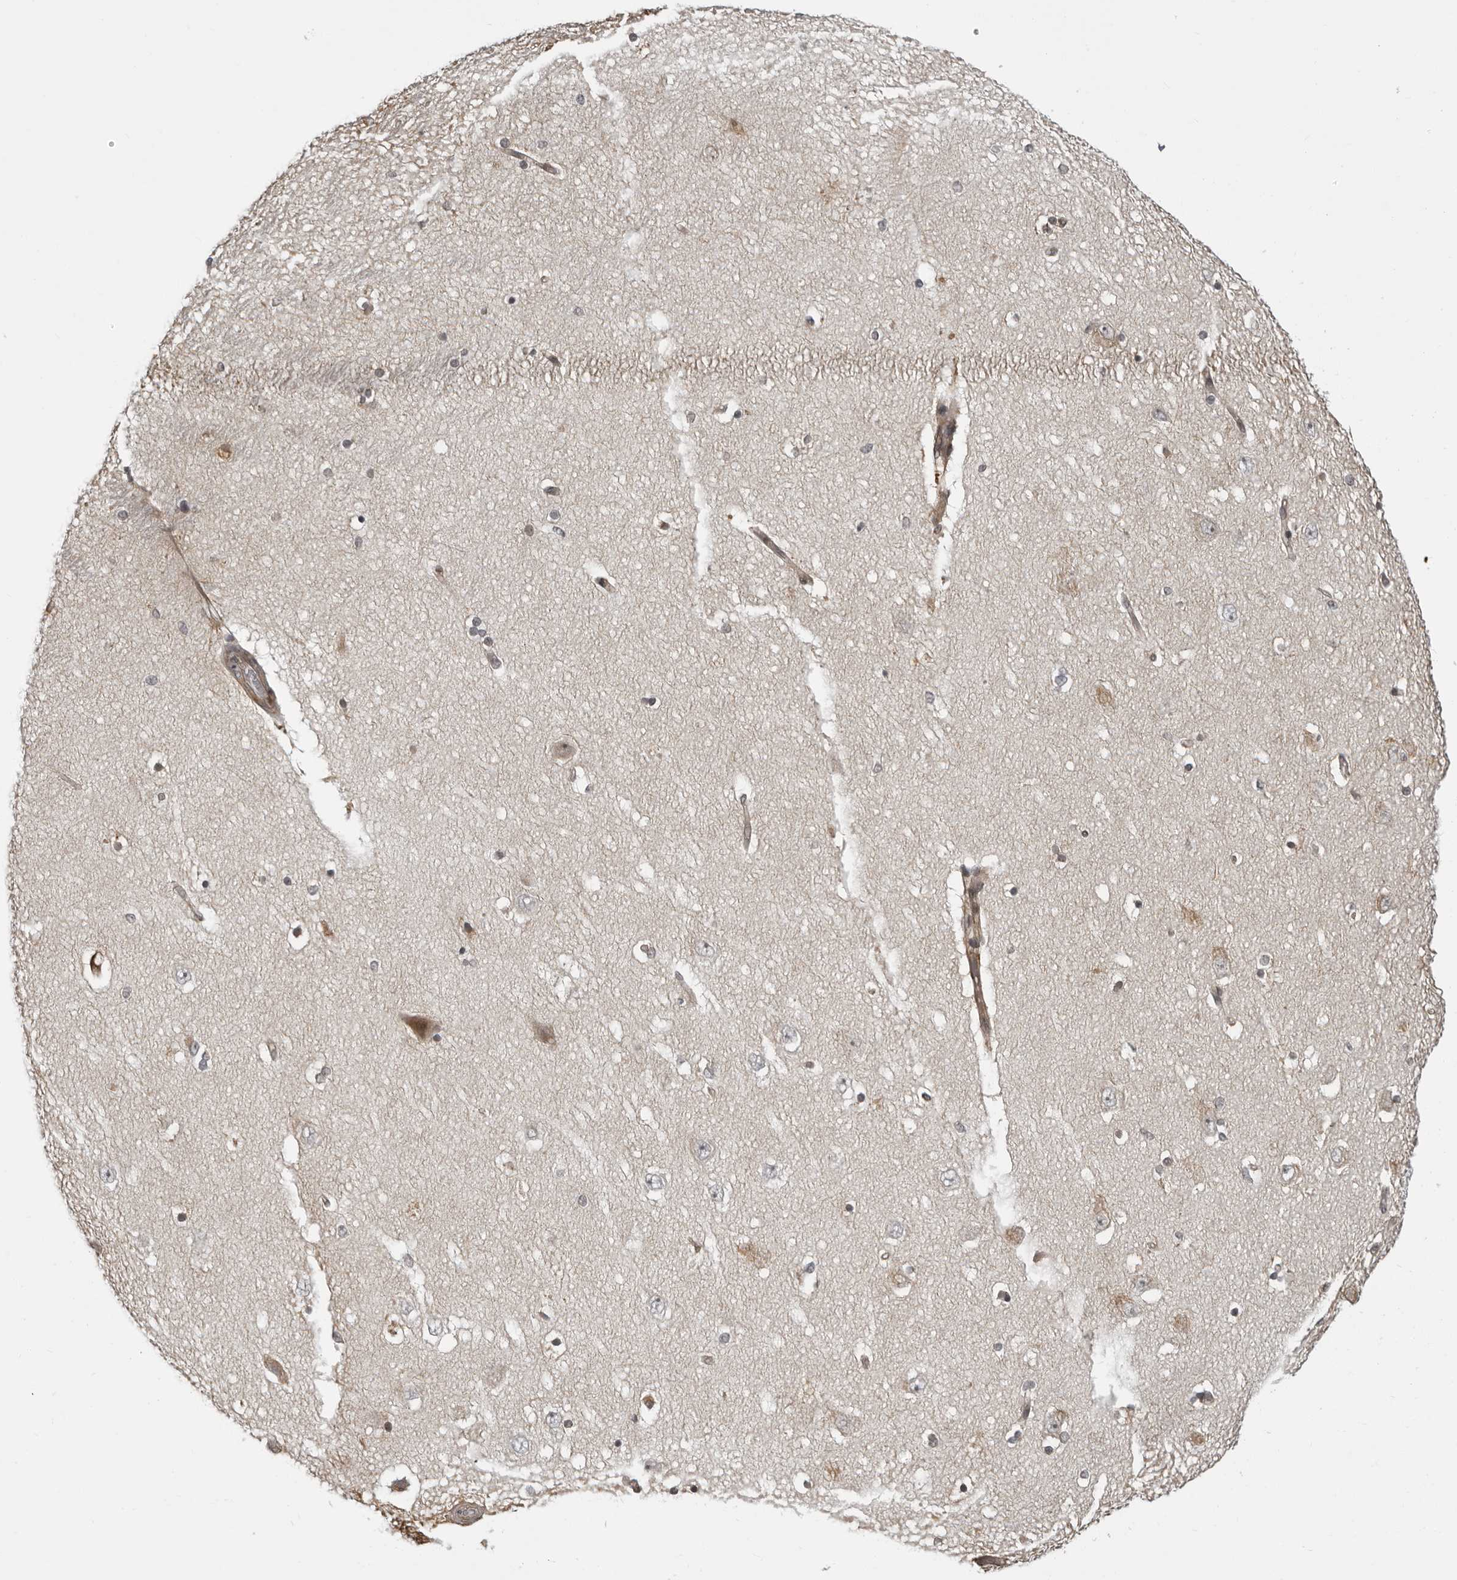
{"staining": {"intensity": "weak", "quantity": "<25%", "location": "cytoplasmic/membranous,nuclear"}, "tissue": "hippocampus", "cell_type": "Glial cells", "image_type": "normal", "snomed": [{"axis": "morphology", "description": "Normal tissue, NOS"}, {"axis": "topography", "description": "Hippocampus"}], "caption": "Immunohistochemistry (IHC) of benign hippocampus exhibits no positivity in glial cells. (DAB immunohistochemistry, high magnification).", "gene": "RTCA", "patient": {"sex": "female", "age": 54}}